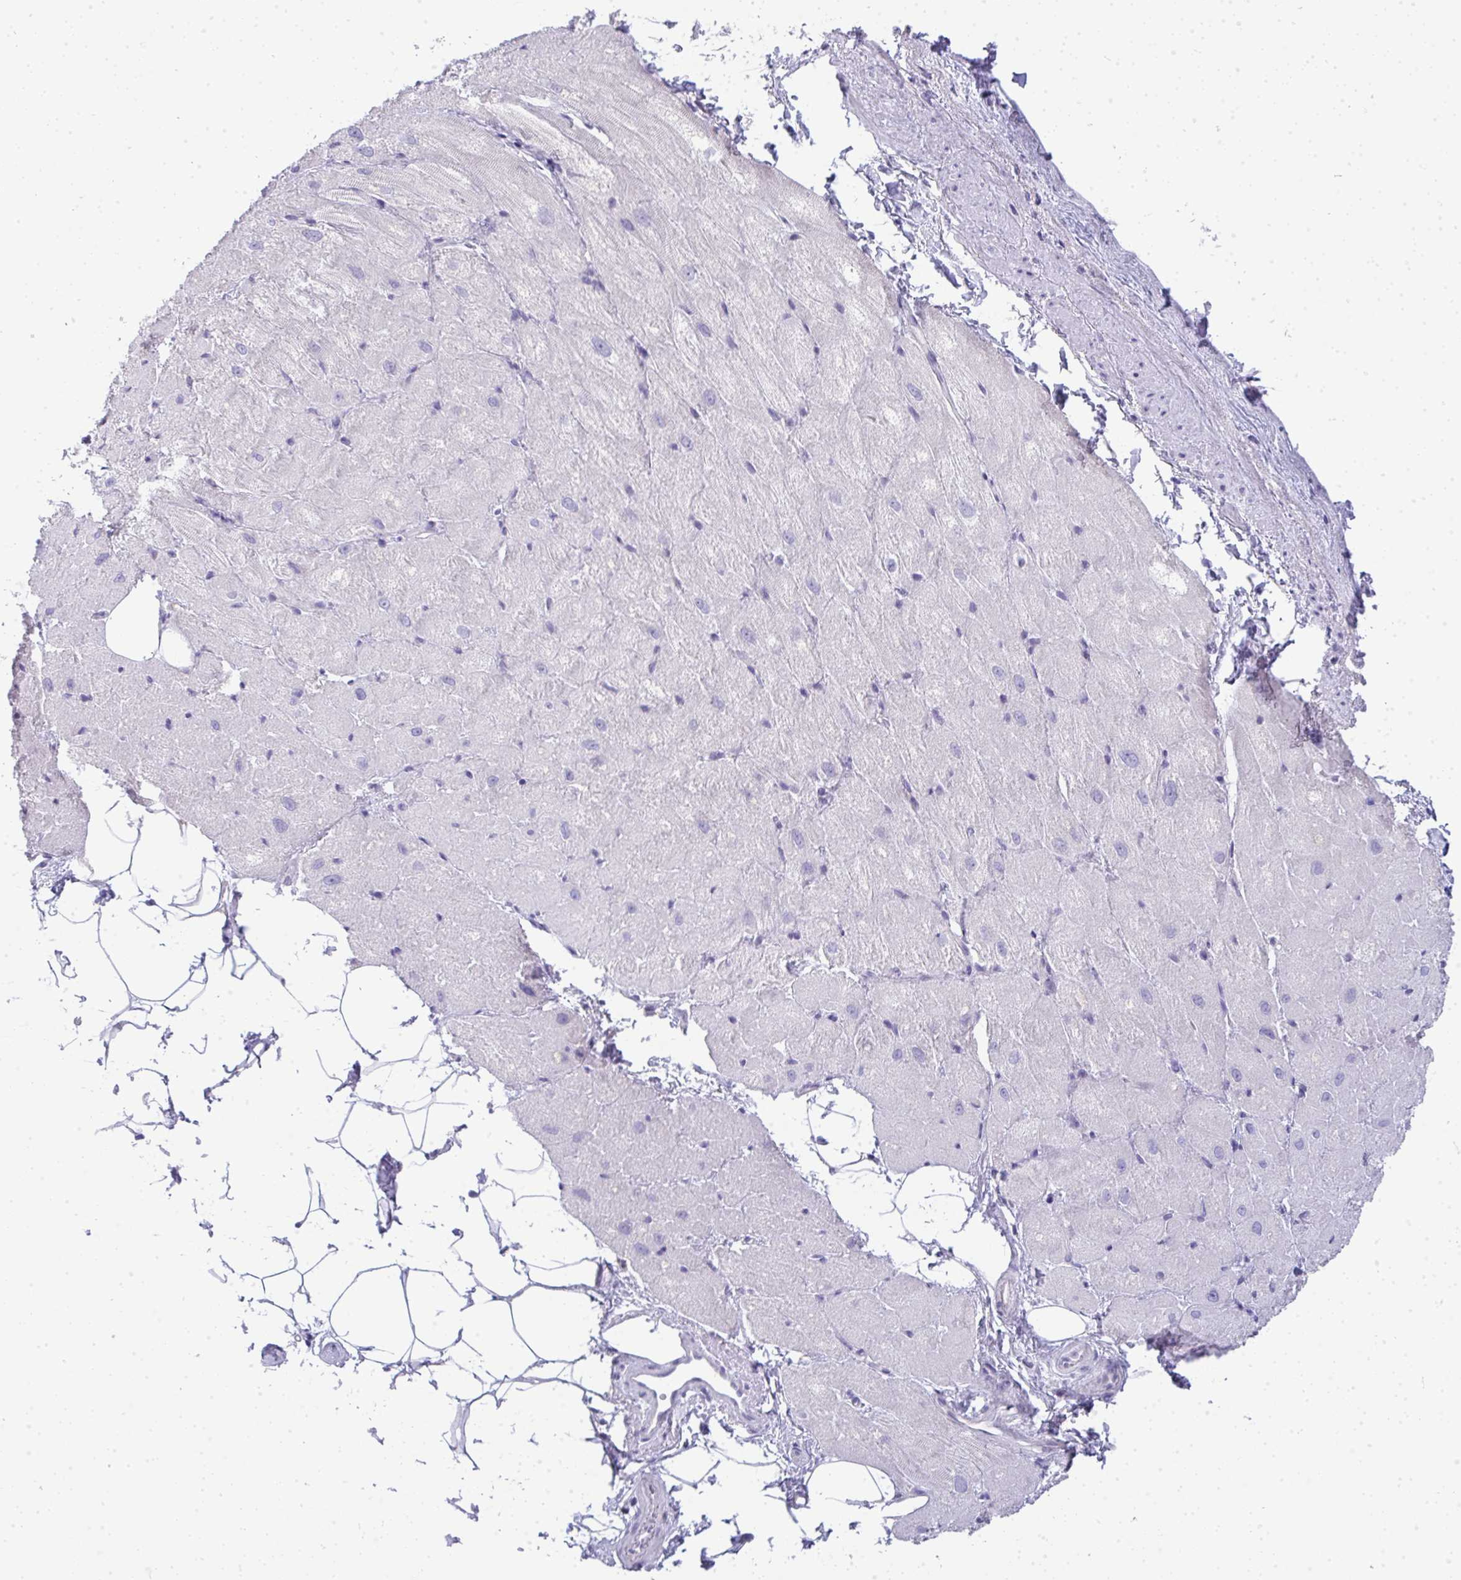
{"staining": {"intensity": "negative", "quantity": "none", "location": "none"}, "tissue": "heart muscle", "cell_type": "Cardiomyocytes", "image_type": "normal", "snomed": [{"axis": "morphology", "description": "Normal tissue, NOS"}, {"axis": "topography", "description": "Heart"}], "caption": "This image is of benign heart muscle stained with immunohistochemistry to label a protein in brown with the nuclei are counter-stained blue. There is no positivity in cardiomyocytes.", "gene": "VPS4B", "patient": {"sex": "male", "age": 62}}